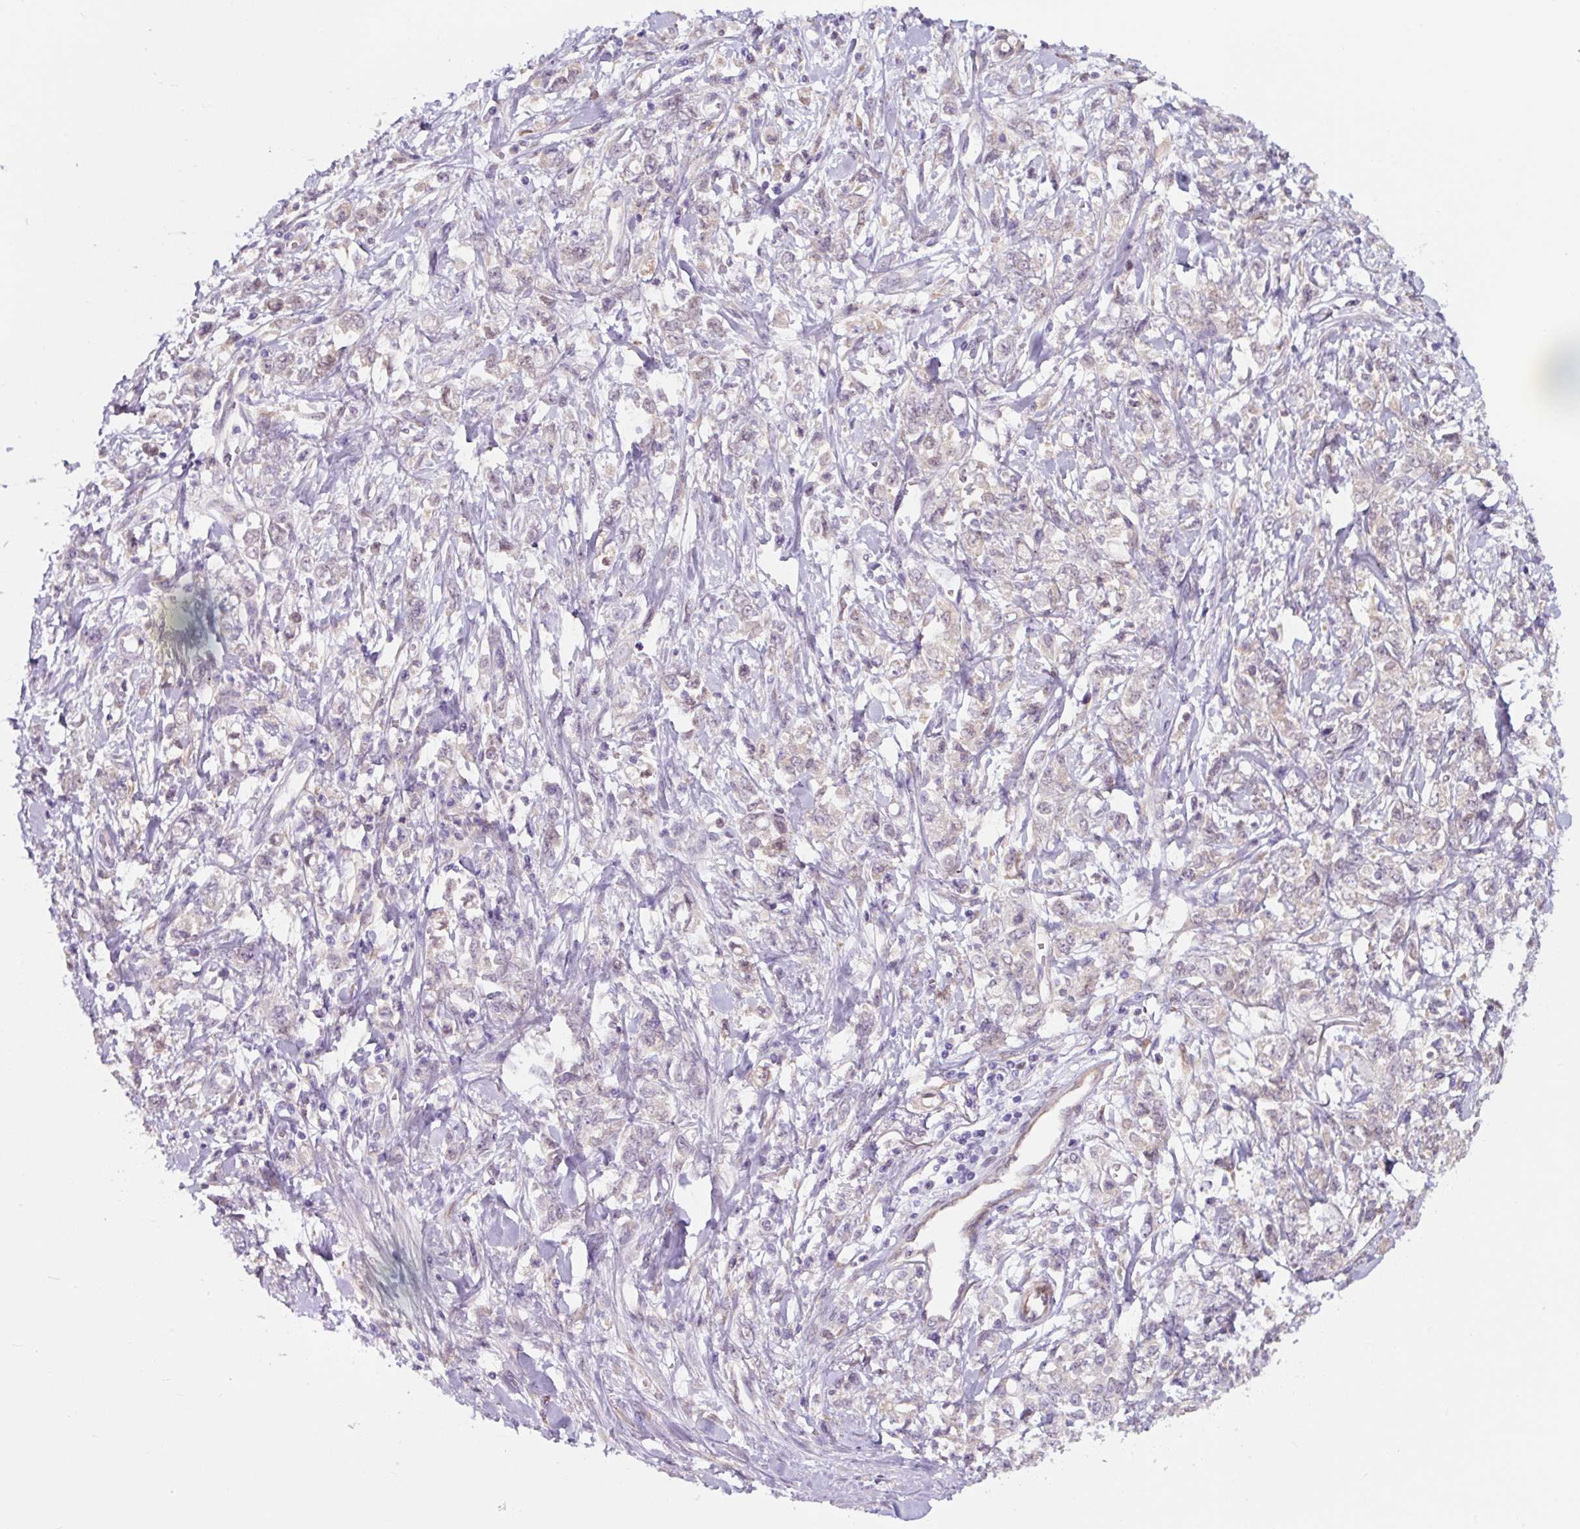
{"staining": {"intensity": "negative", "quantity": "none", "location": "none"}, "tissue": "stomach cancer", "cell_type": "Tumor cells", "image_type": "cancer", "snomed": [{"axis": "morphology", "description": "Adenocarcinoma, NOS"}, {"axis": "topography", "description": "Stomach"}], "caption": "An image of stomach cancer stained for a protein demonstrates no brown staining in tumor cells.", "gene": "ASRGL1", "patient": {"sex": "female", "age": 76}}